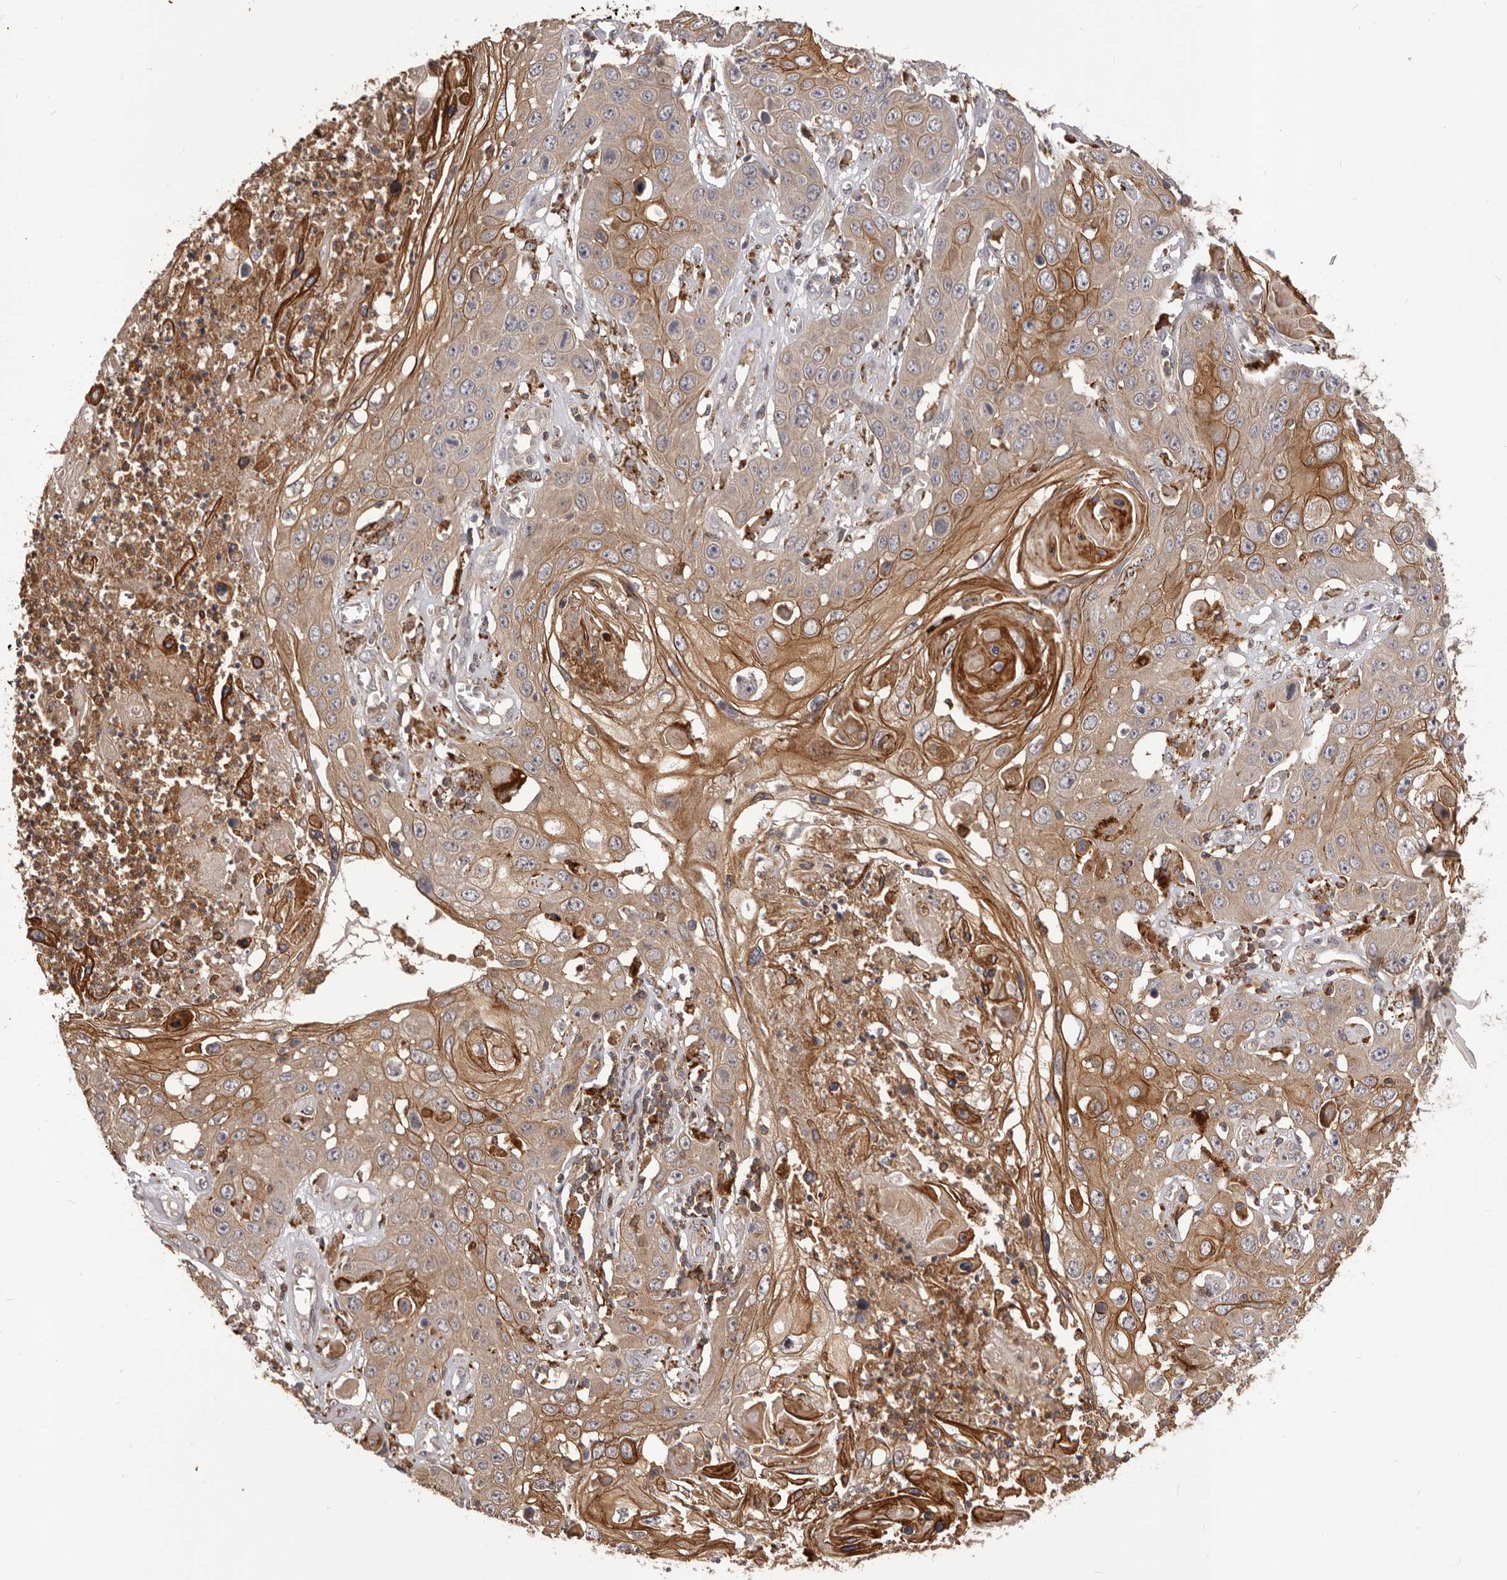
{"staining": {"intensity": "moderate", "quantity": "25%-75%", "location": "cytoplasmic/membranous"}, "tissue": "skin cancer", "cell_type": "Tumor cells", "image_type": "cancer", "snomed": [{"axis": "morphology", "description": "Squamous cell carcinoma, NOS"}, {"axis": "topography", "description": "Skin"}], "caption": "Immunohistochemistry (IHC) staining of skin cancer, which exhibits medium levels of moderate cytoplasmic/membranous staining in approximately 25%-75% of tumor cells indicating moderate cytoplasmic/membranous protein staining. The staining was performed using DAB (brown) for protein detection and nuclei were counterstained in hematoxylin (blue).", "gene": "GLIPR2", "patient": {"sex": "male", "age": 55}}